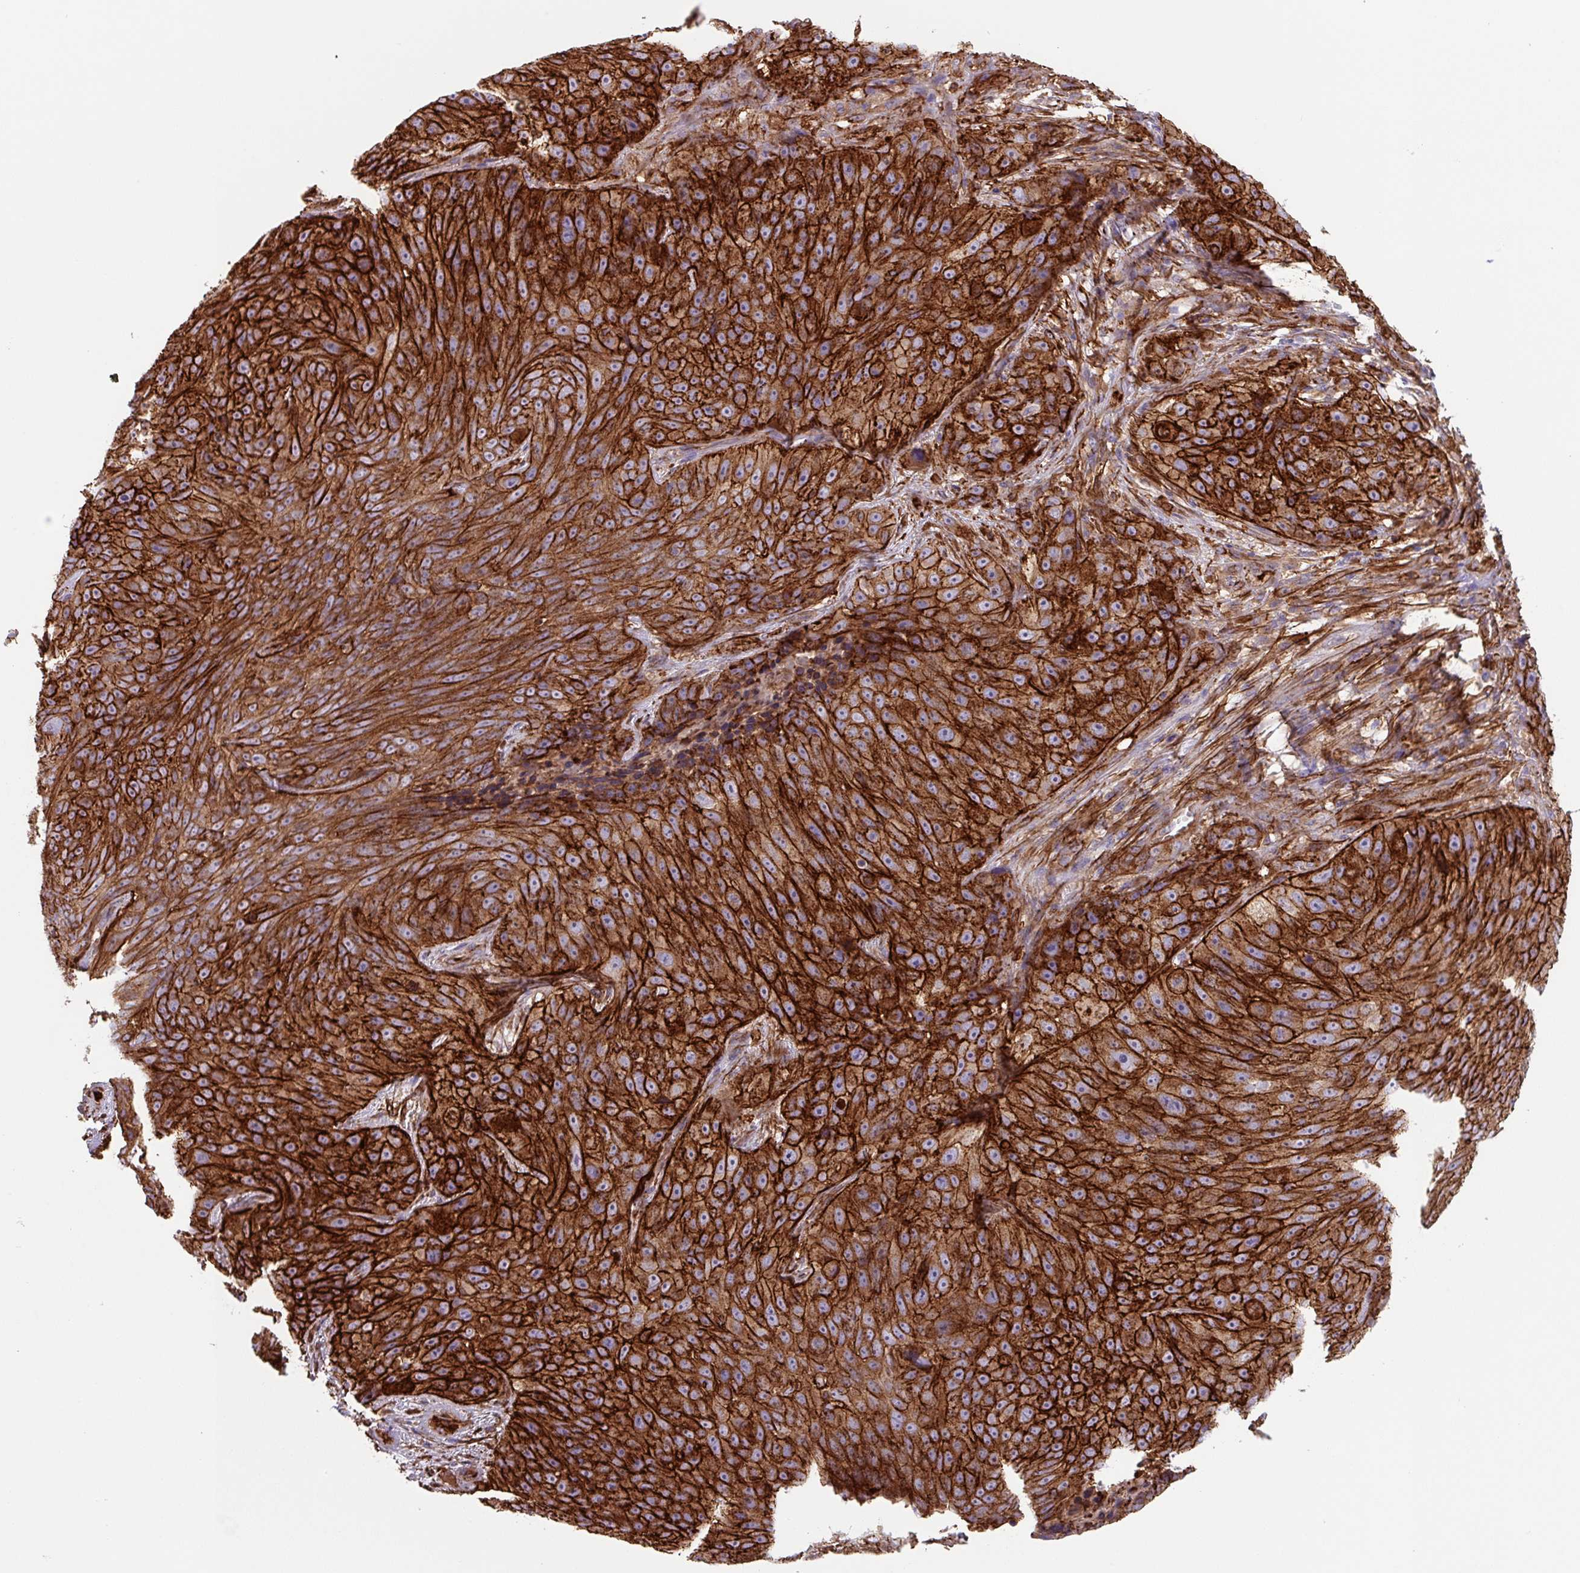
{"staining": {"intensity": "strong", "quantity": ">75%", "location": "cytoplasmic/membranous"}, "tissue": "skin cancer", "cell_type": "Tumor cells", "image_type": "cancer", "snomed": [{"axis": "morphology", "description": "Squamous cell carcinoma, NOS"}, {"axis": "topography", "description": "Skin"}], "caption": "An IHC image of neoplastic tissue is shown. Protein staining in brown shows strong cytoplasmic/membranous positivity in skin cancer within tumor cells.", "gene": "DHFR2", "patient": {"sex": "female", "age": 87}}